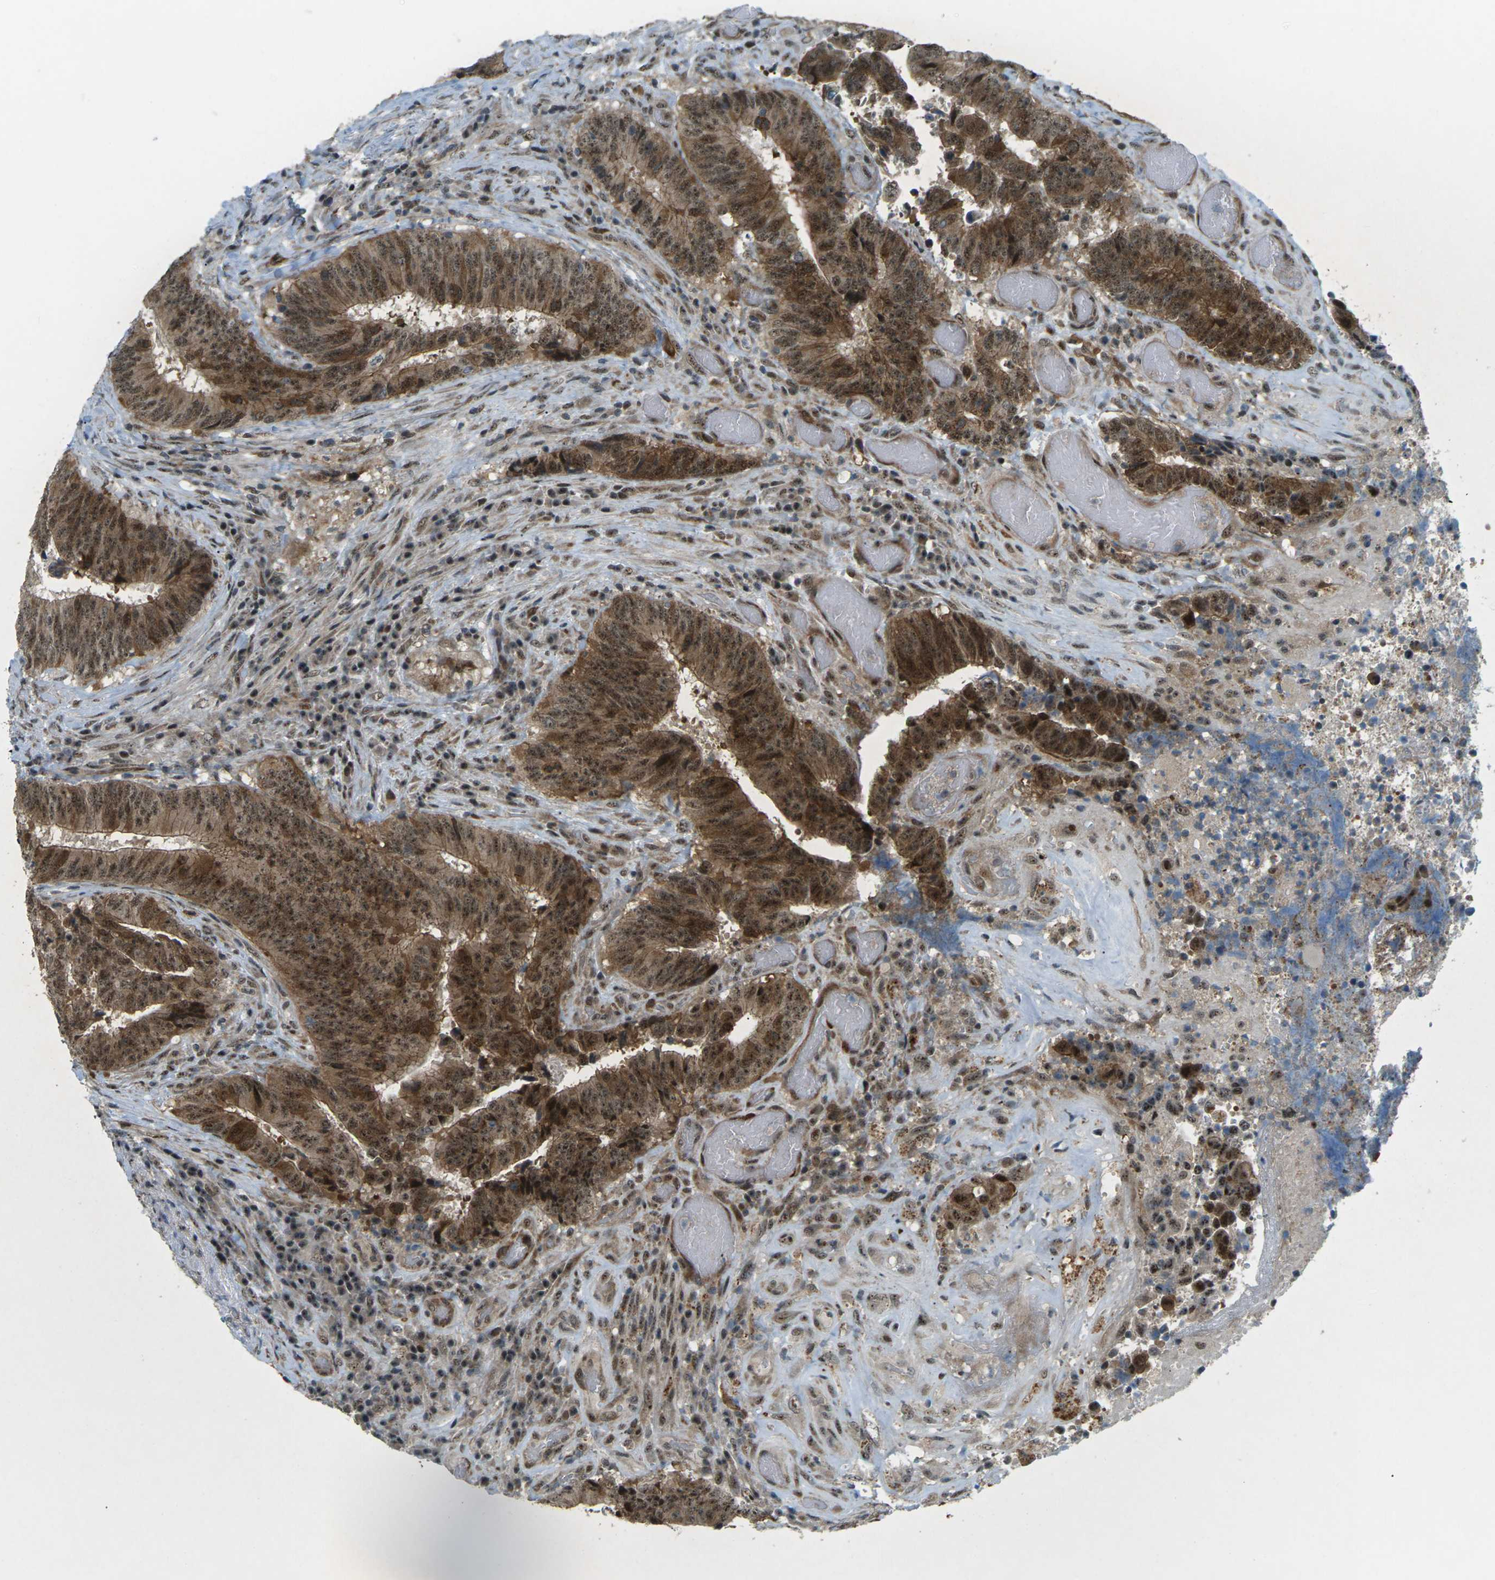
{"staining": {"intensity": "moderate", "quantity": ">75%", "location": "cytoplasmic/membranous,nuclear"}, "tissue": "colorectal cancer", "cell_type": "Tumor cells", "image_type": "cancer", "snomed": [{"axis": "morphology", "description": "Adenocarcinoma, NOS"}, {"axis": "topography", "description": "Rectum"}], "caption": "Moderate cytoplasmic/membranous and nuclear expression is seen in approximately >75% of tumor cells in adenocarcinoma (colorectal).", "gene": "UBE2S", "patient": {"sex": "male", "age": 72}}